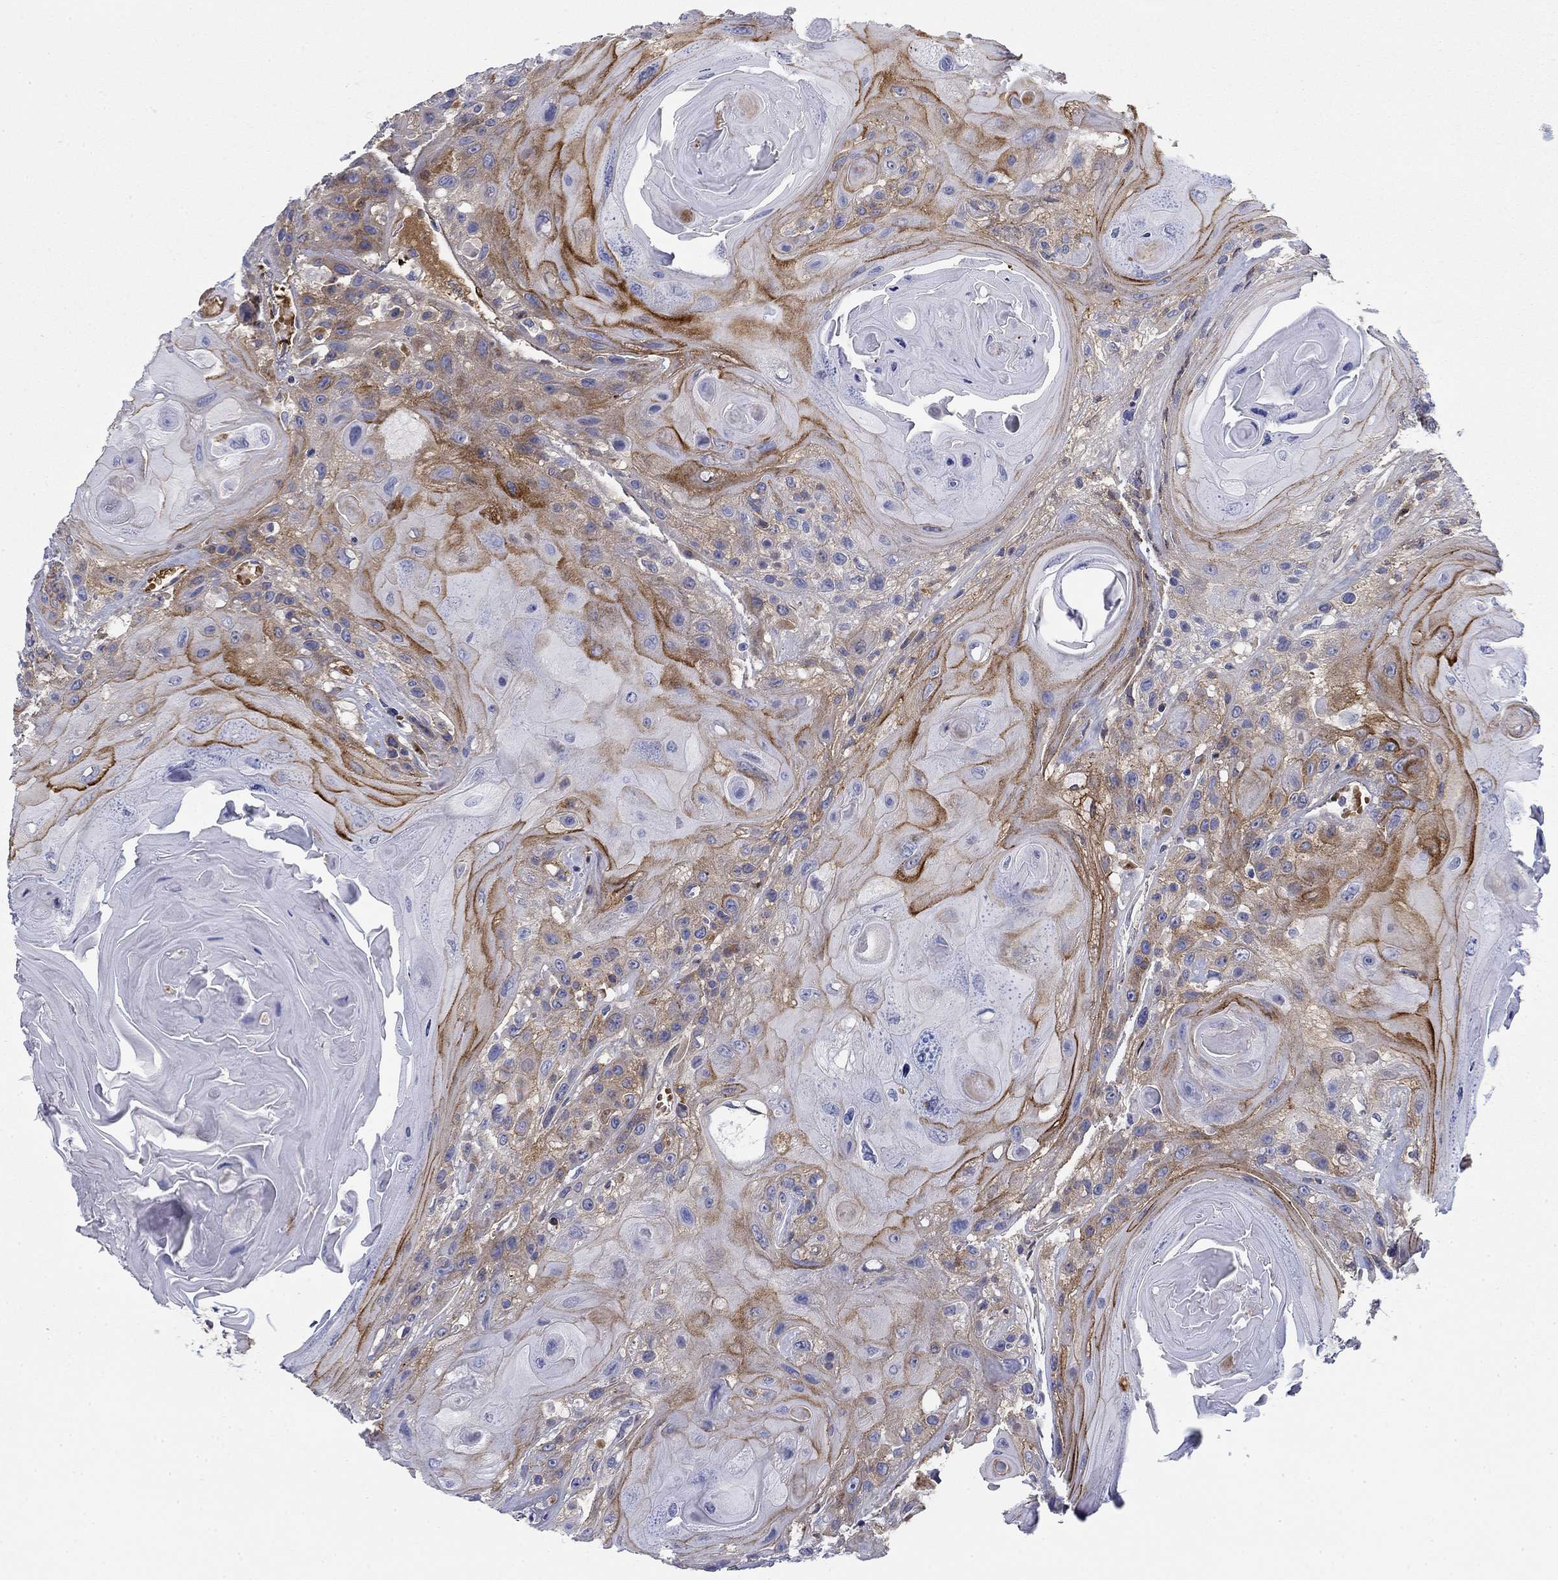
{"staining": {"intensity": "strong", "quantity": "25%-75%", "location": "cytoplasmic/membranous"}, "tissue": "head and neck cancer", "cell_type": "Tumor cells", "image_type": "cancer", "snomed": [{"axis": "morphology", "description": "Squamous cell carcinoma, NOS"}, {"axis": "topography", "description": "Head-Neck"}], "caption": "Immunohistochemistry of head and neck squamous cell carcinoma demonstrates high levels of strong cytoplasmic/membranous expression in about 25%-75% of tumor cells.", "gene": "GPC1", "patient": {"sex": "female", "age": 59}}